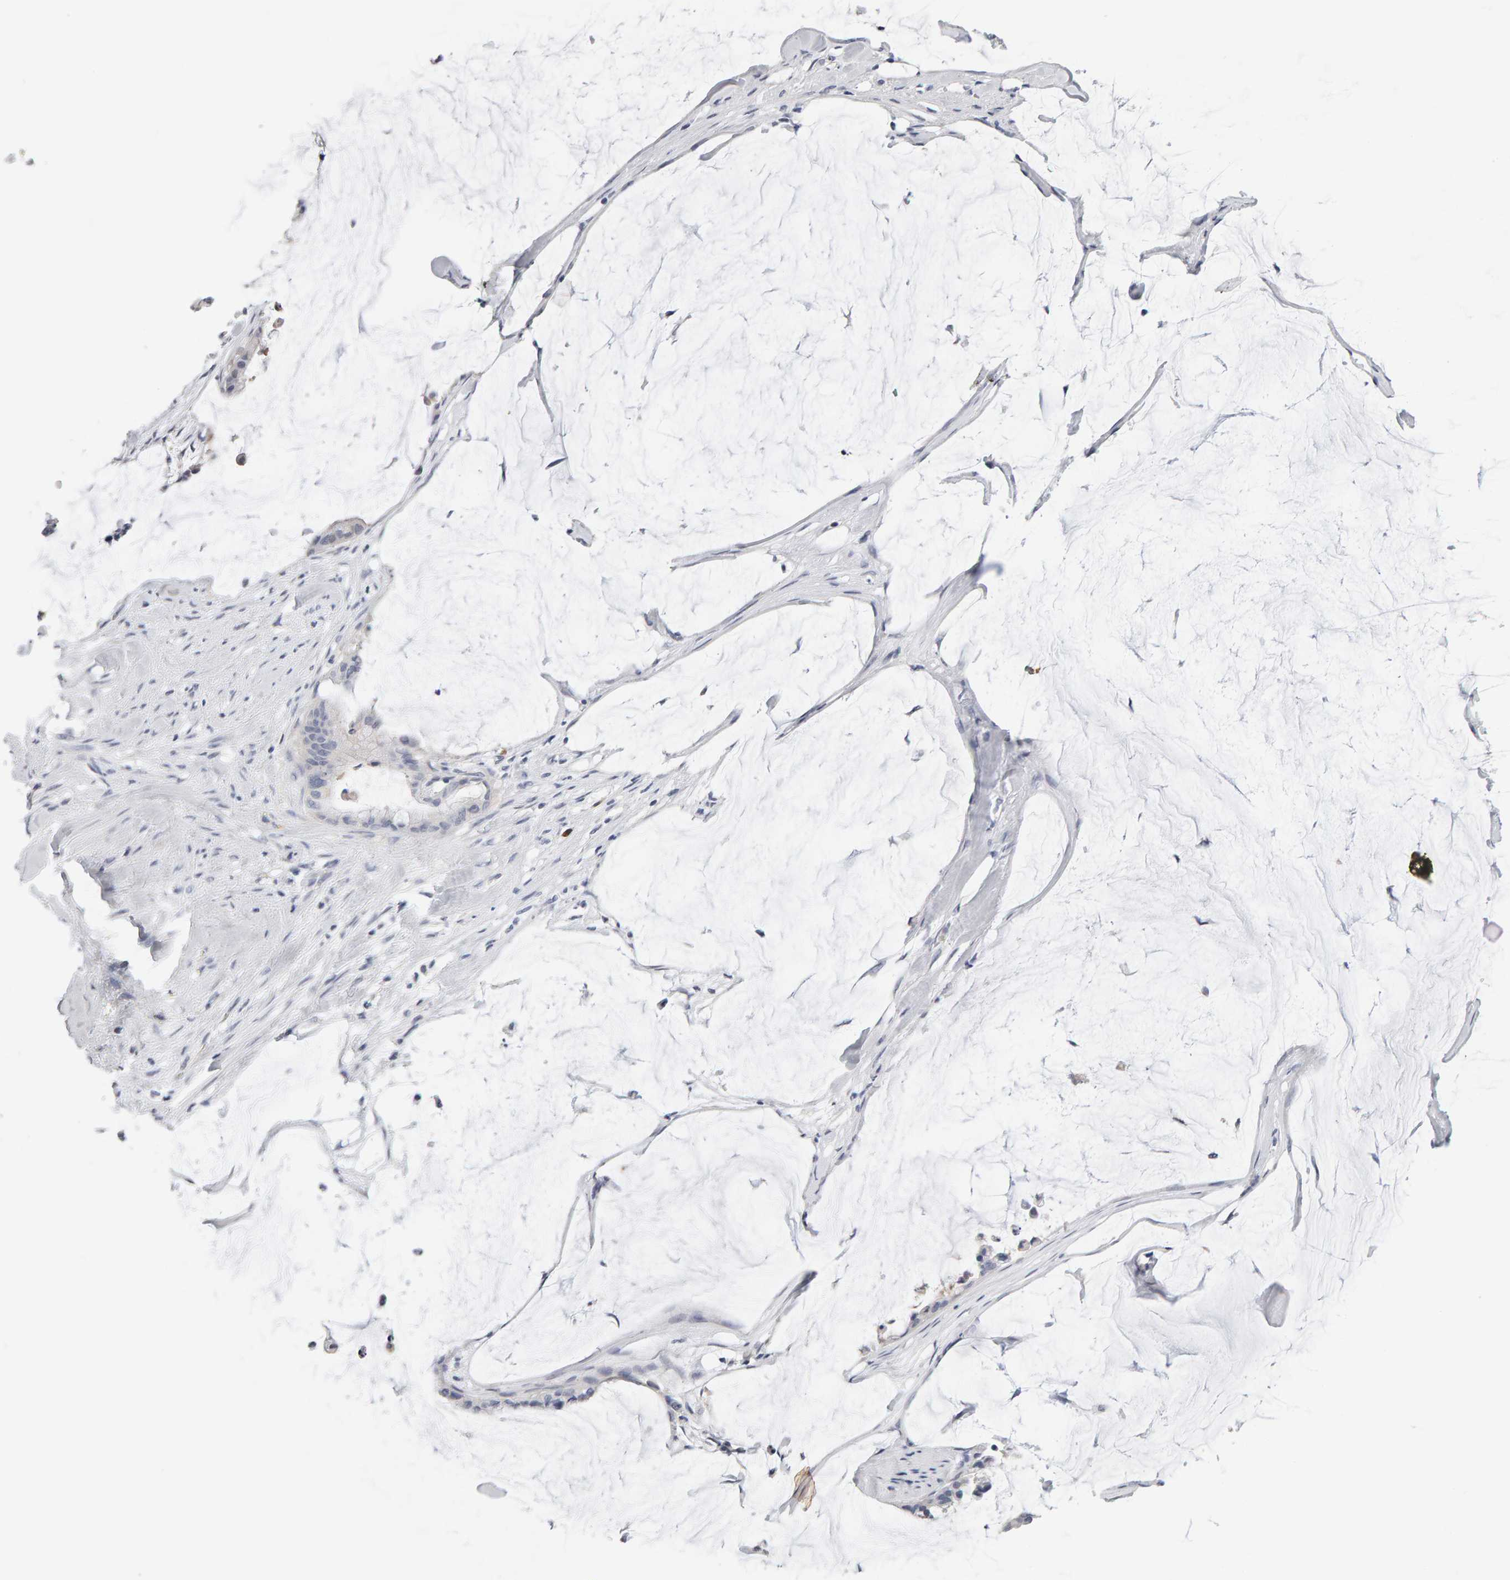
{"staining": {"intensity": "weak", "quantity": "<25%", "location": "cytoplasmic/membranous"}, "tissue": "pancreatic cancer", "cell_type": "Tumor cells", "image_type": "cancer", "snomed": [{"axis": "morphology", "description": "Adenocarcinoma, NOS"}, {"axis": "topography", "description": "Pancreas"}], "caption": "Pancreatic adenocarcinoma was stained to show a protein in brown. There is no significant positivity in tumor cells.", "gene": "CTH", "patient": {"sex": "male", "age": 41}}